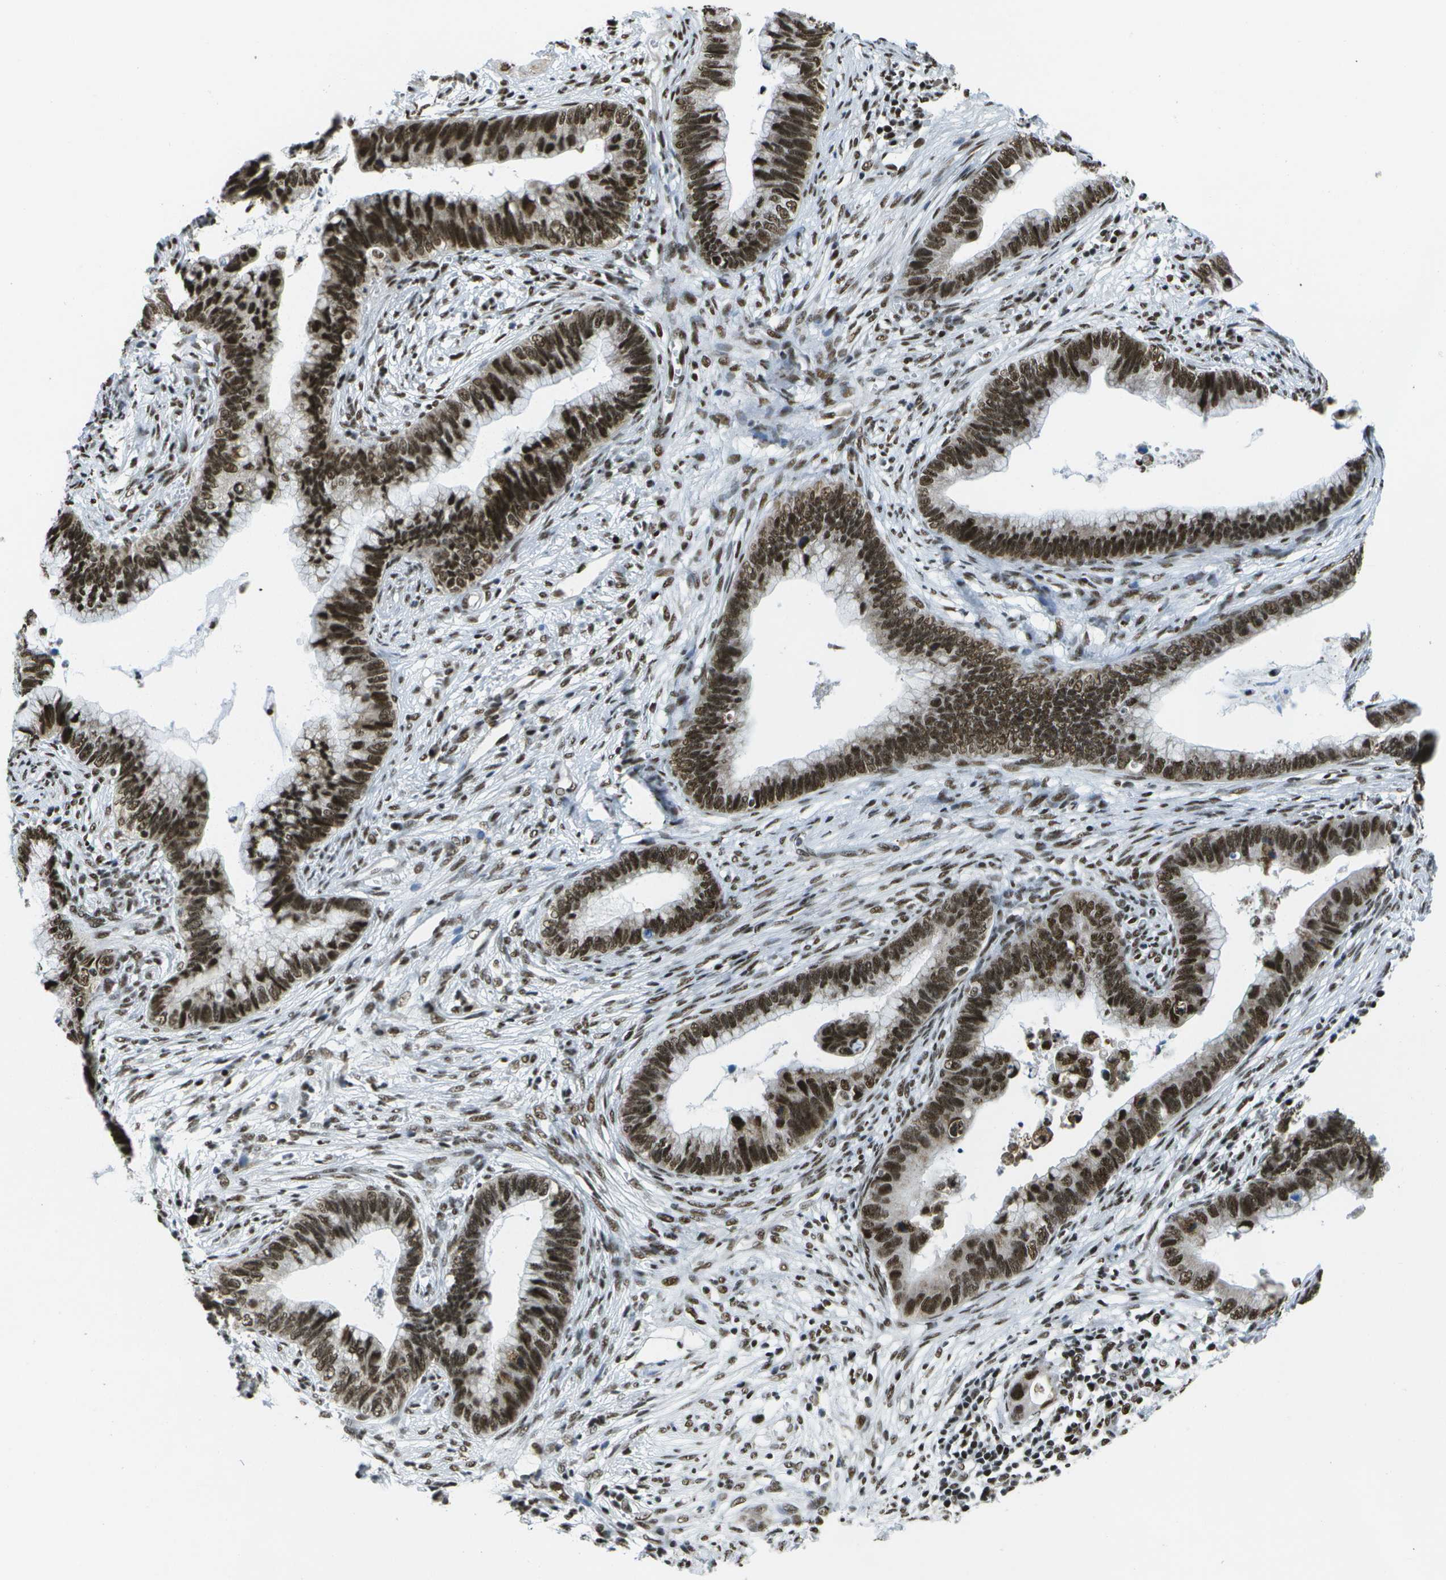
{"staining": {"intensity": "strong", "quantity": ">75%", "location": "nuclear"}, "tissue": "cervical cancer", "cell_type": "Tumor cells", "image_type": "cancer", "snomed": [{"axis": "morphology", "description": "Adenocarcinoma, NOS"}, {"axis": "topography", "description": "Cervix"}], "caption": "A histopathology image of human cervical adenocarcinoma stained for a protein reveals strong nuclear brown staining in tumor cells.", "gene": "NSRP1", "patient": {"sex": "female", "age": 44}}